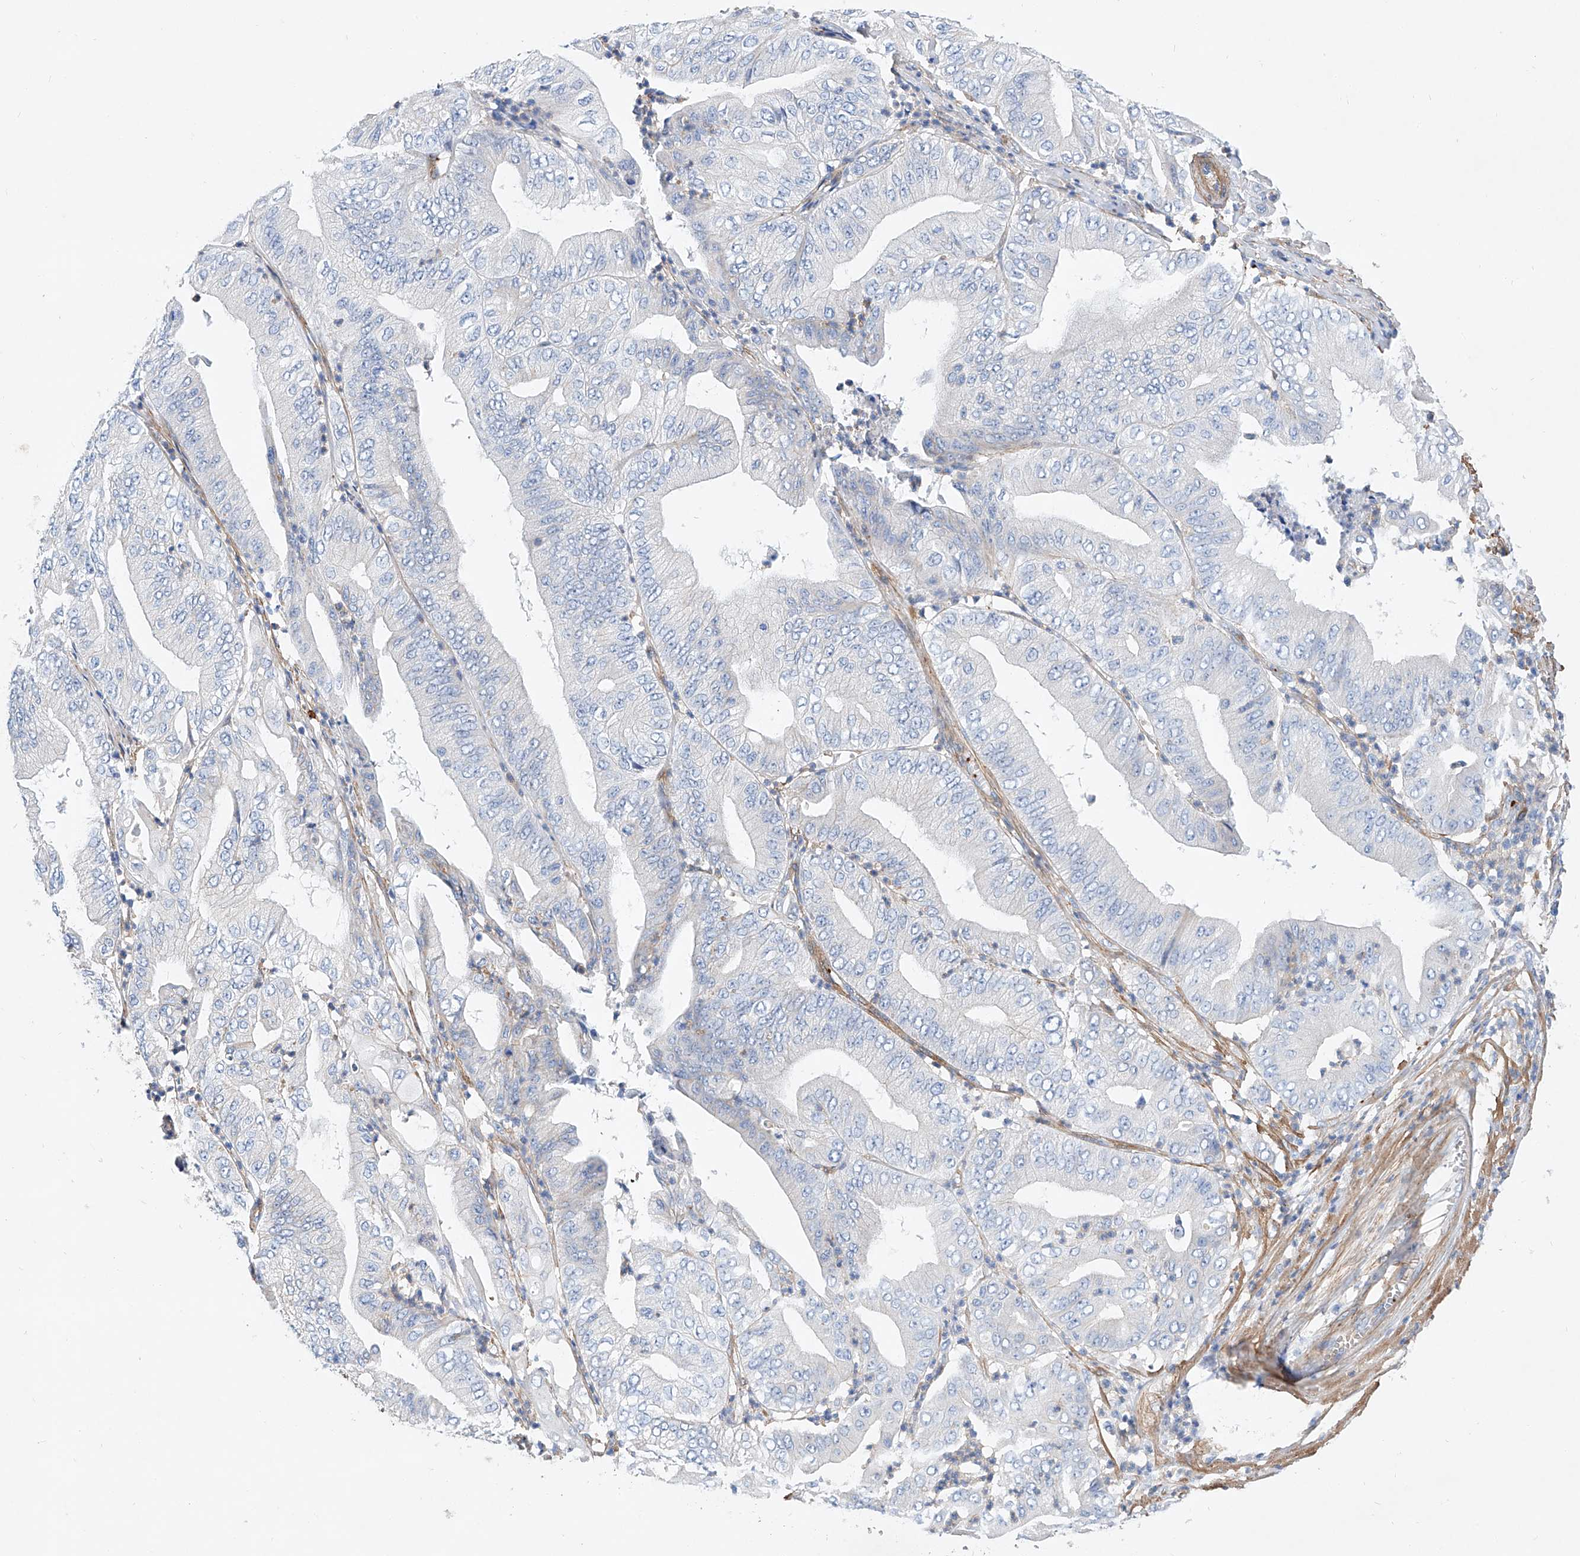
{"staining": {"intensity": "negative", "quantity": "none", "location": "none"}, "tissue": "pancreatic cancer", "cell_type": "Tumor cells", "image_type": "cancer", "snomed": [{"axis": "morphology", "description": "Adenocarcinoma, NOS"}, {"axis": "topography", "description": "Pancreas"}], "caption": "An IHC image of adenocarcinoma (pancreatic) is shown. There is no staining in tumor cells of adenocarcinoma (pancreatic).", "gene": "TAS2R60", "patient": {"sex": "female", "age": 77}}